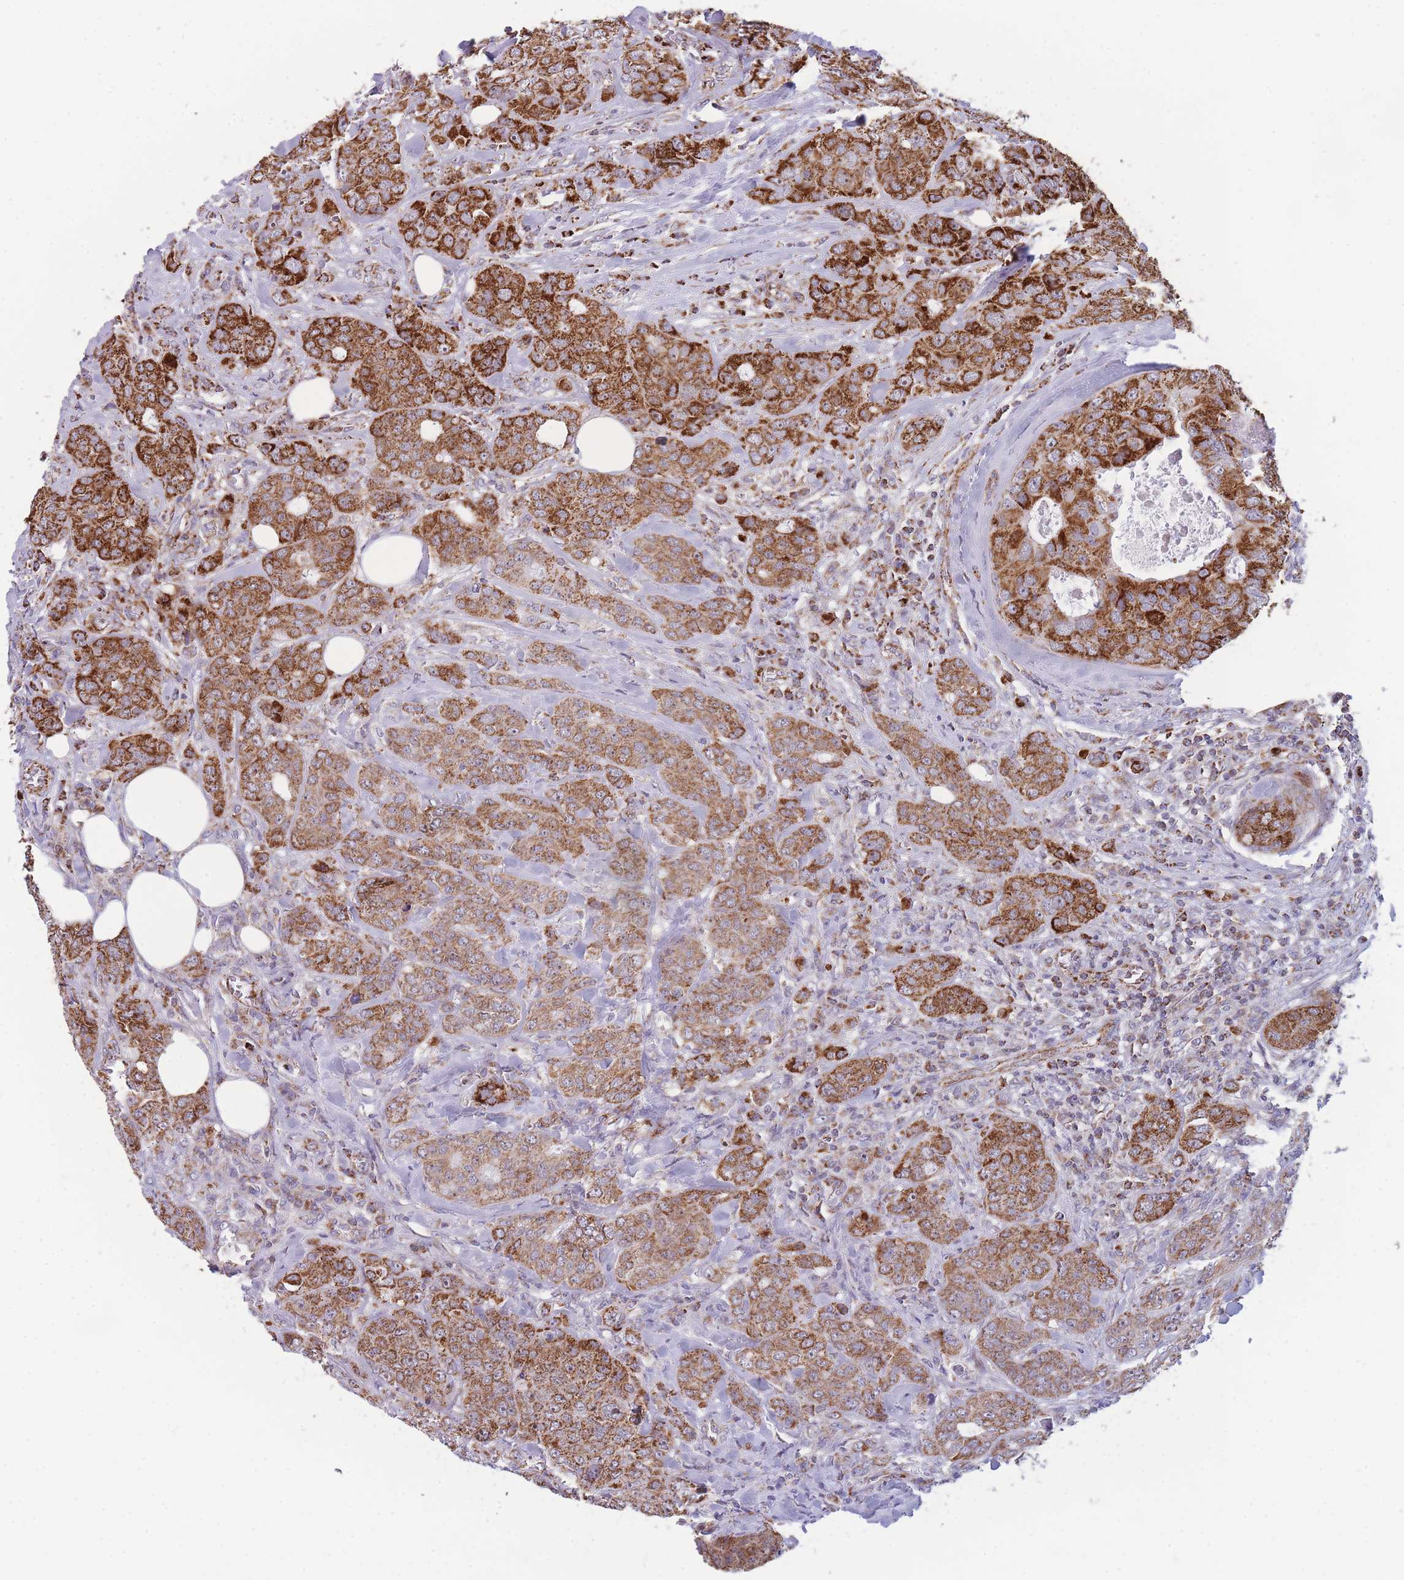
{"staining": {"intensity": "strong", "quantity": "25%-75%", "location": "cytoplasmic/membranous"}, "tissue": "breast cancer", "cell_type": "Tumor cells", "image_type": "cancer", "snomed": [{"axis": "morphology", "description": "Duct carcinoma"}, {"axis": "topography", "description": "Breast"}], "caption": "This is an image of IHC staining of invasive ductal carcinoma (breast), which shows strong staining in the cytoplasmic/membranous of tumor cells.", "gene": "DDX49", "patient": {"sex": "female", "age": 43}}